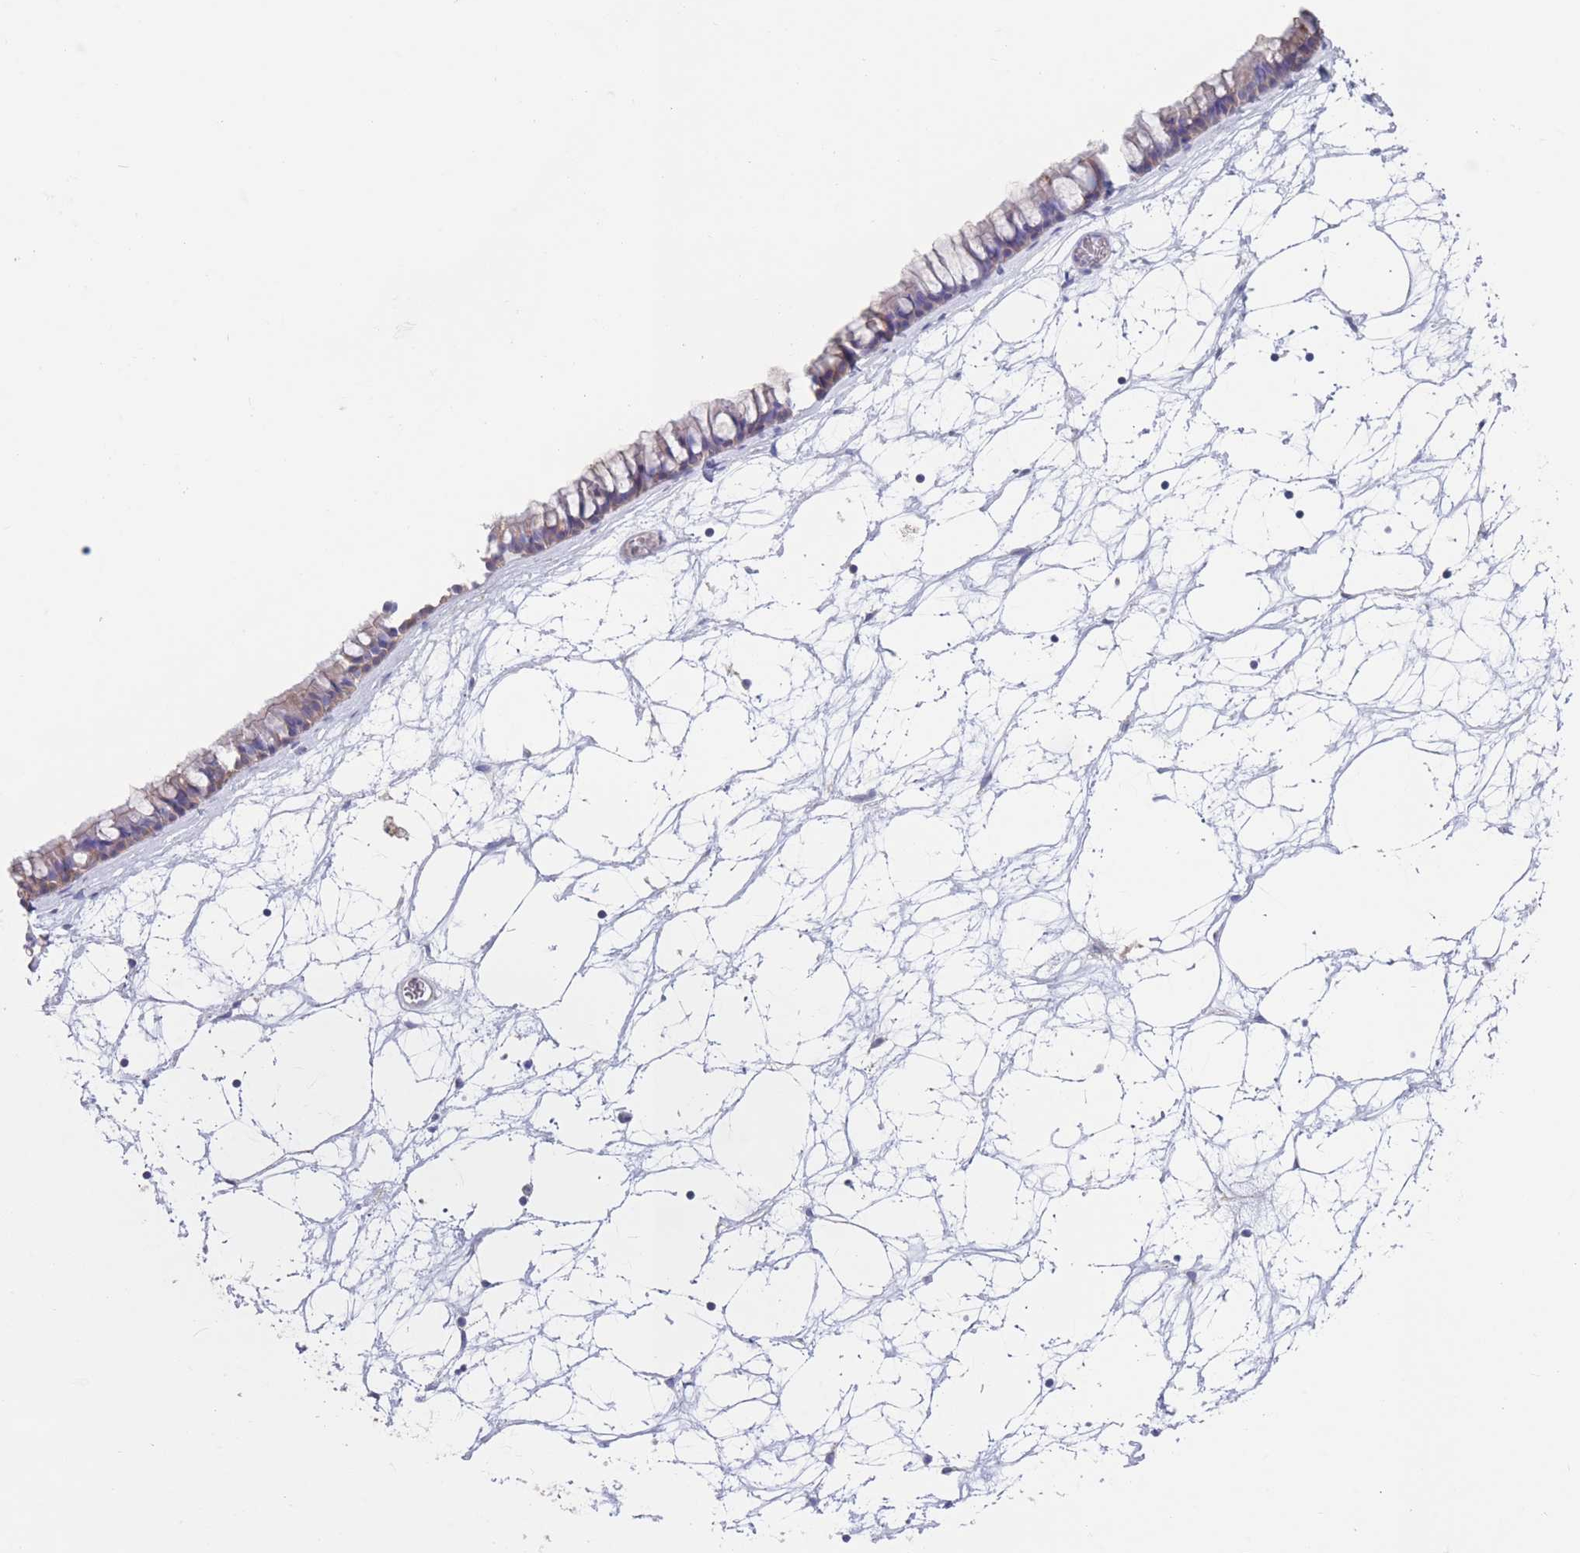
{"staining": {"intensity": "weak", "quantity": "<25%", "location": "cytoplasmic/membranous"}, "tissue": "nasopharynx", "cell_type": "Respiratory epithelial cells", "image_type": "normal", "snomed": [{"axis": "morphology", "description": "Normal tissue, NOS"}, {"axis": "topography", "description": "Nasopharynx"}], "caption": "IHC photomicrograph of unremarkable human nasopharynx stained for a protein (brown), which exhibits no positivity in respiratory epithelial cells.", "gene": "ADH1A", "patient": {"sex": "male", "age": 64}}